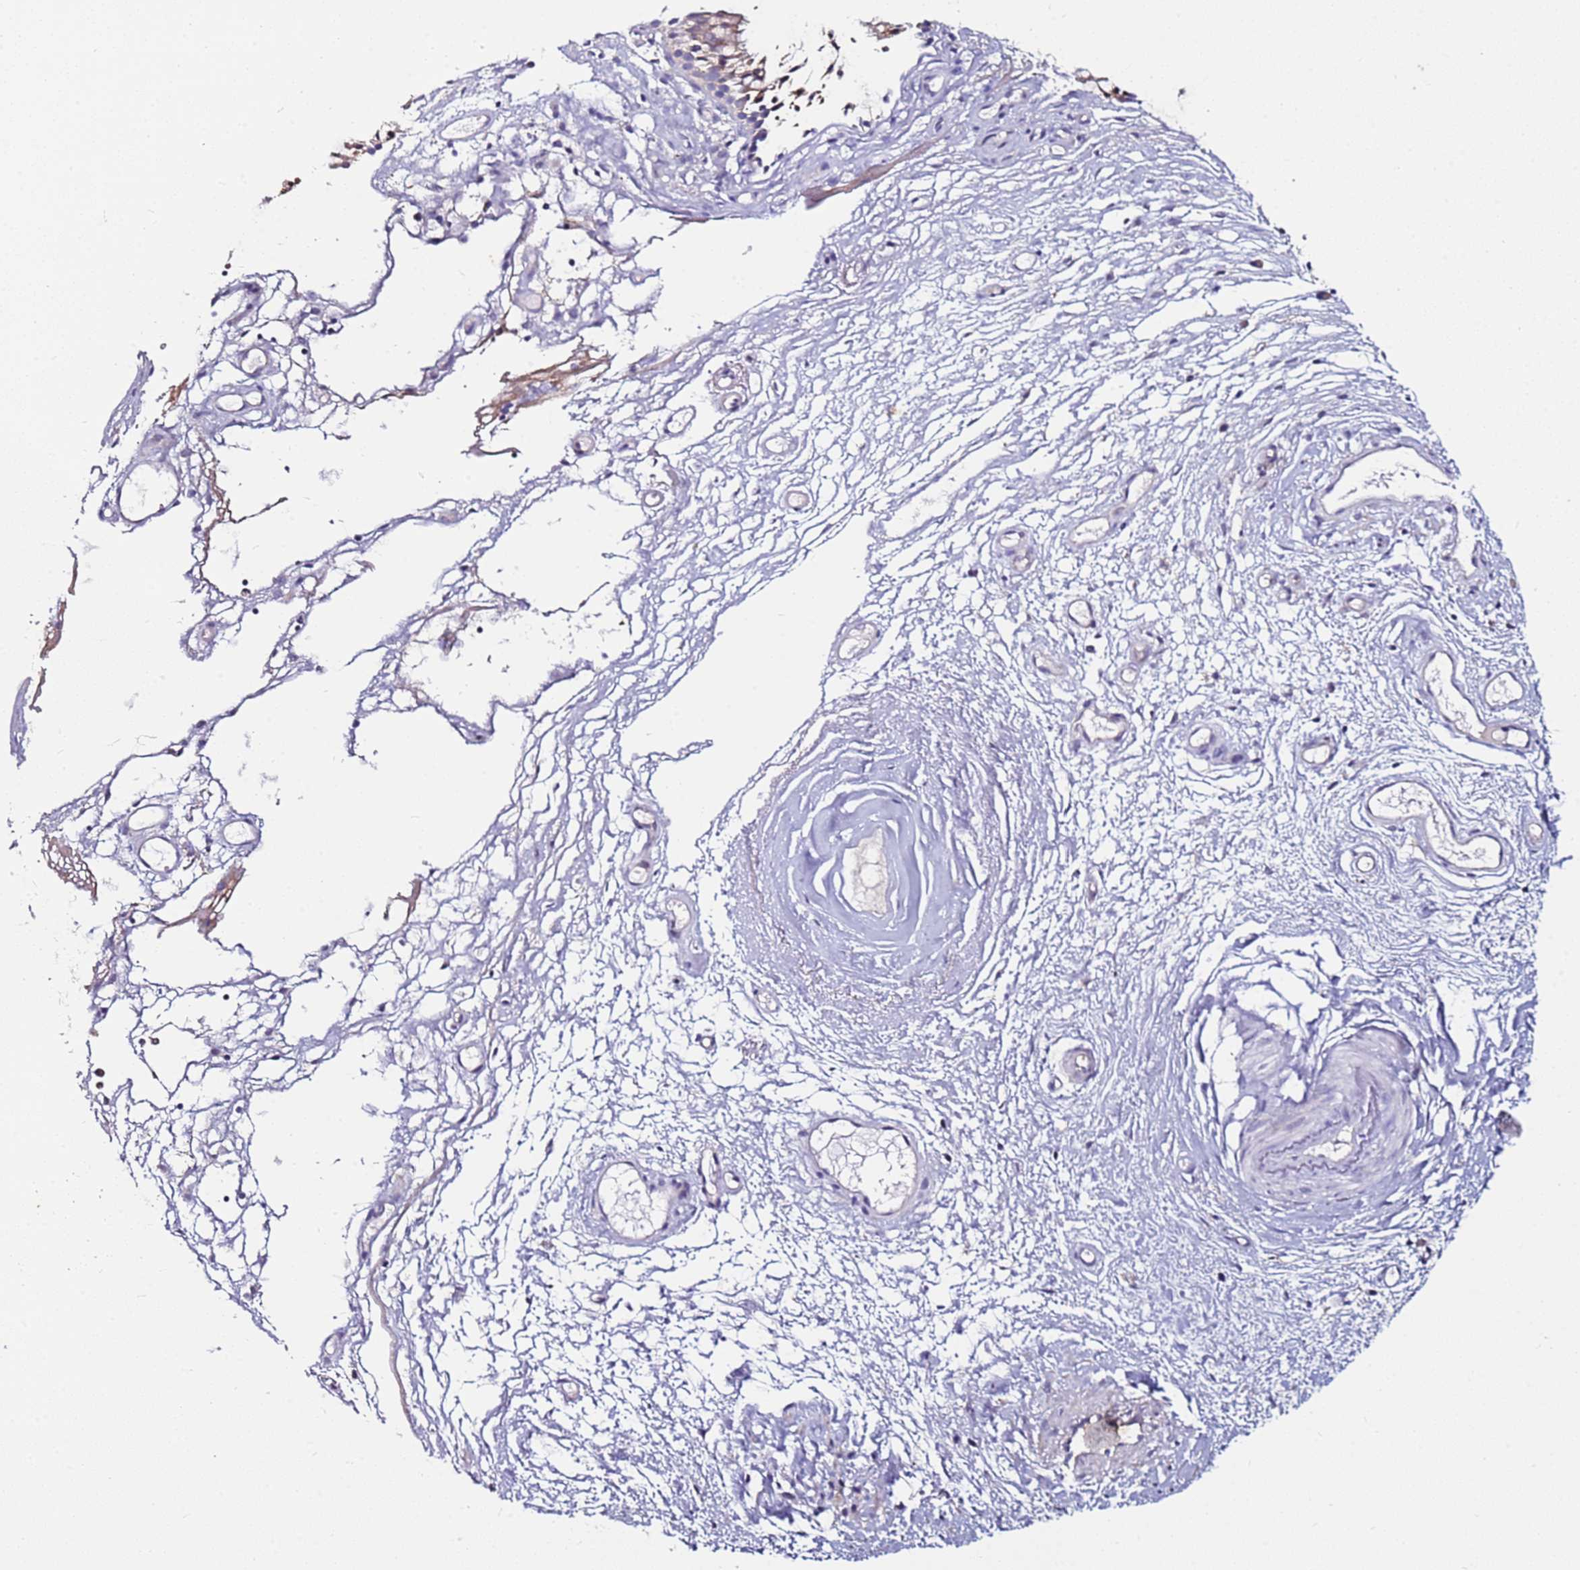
{"staining": {"intensity": "weak", "quantity": "25%-75%", "location": "cytoplasmic/membranous"}, "tissue": "nasopharynx", "cell_type": "Respiratory epithelial cells", "image_type": "normal", "snomed": [{"axis": "morphology", "description": "Normal tissue, NOS"}, {"axis": "topography", "description": "Nasopharynx"}], "caption": "This photomicrograph displays immunohistochemistry staining of unremarkable nasopharynx, with low weak cytoplasmic/membranous staining in about 25%-75% of respiratory epithelial cells.", "gene": "SRRM5", "patient": {"sex": "male", "age": 82}}